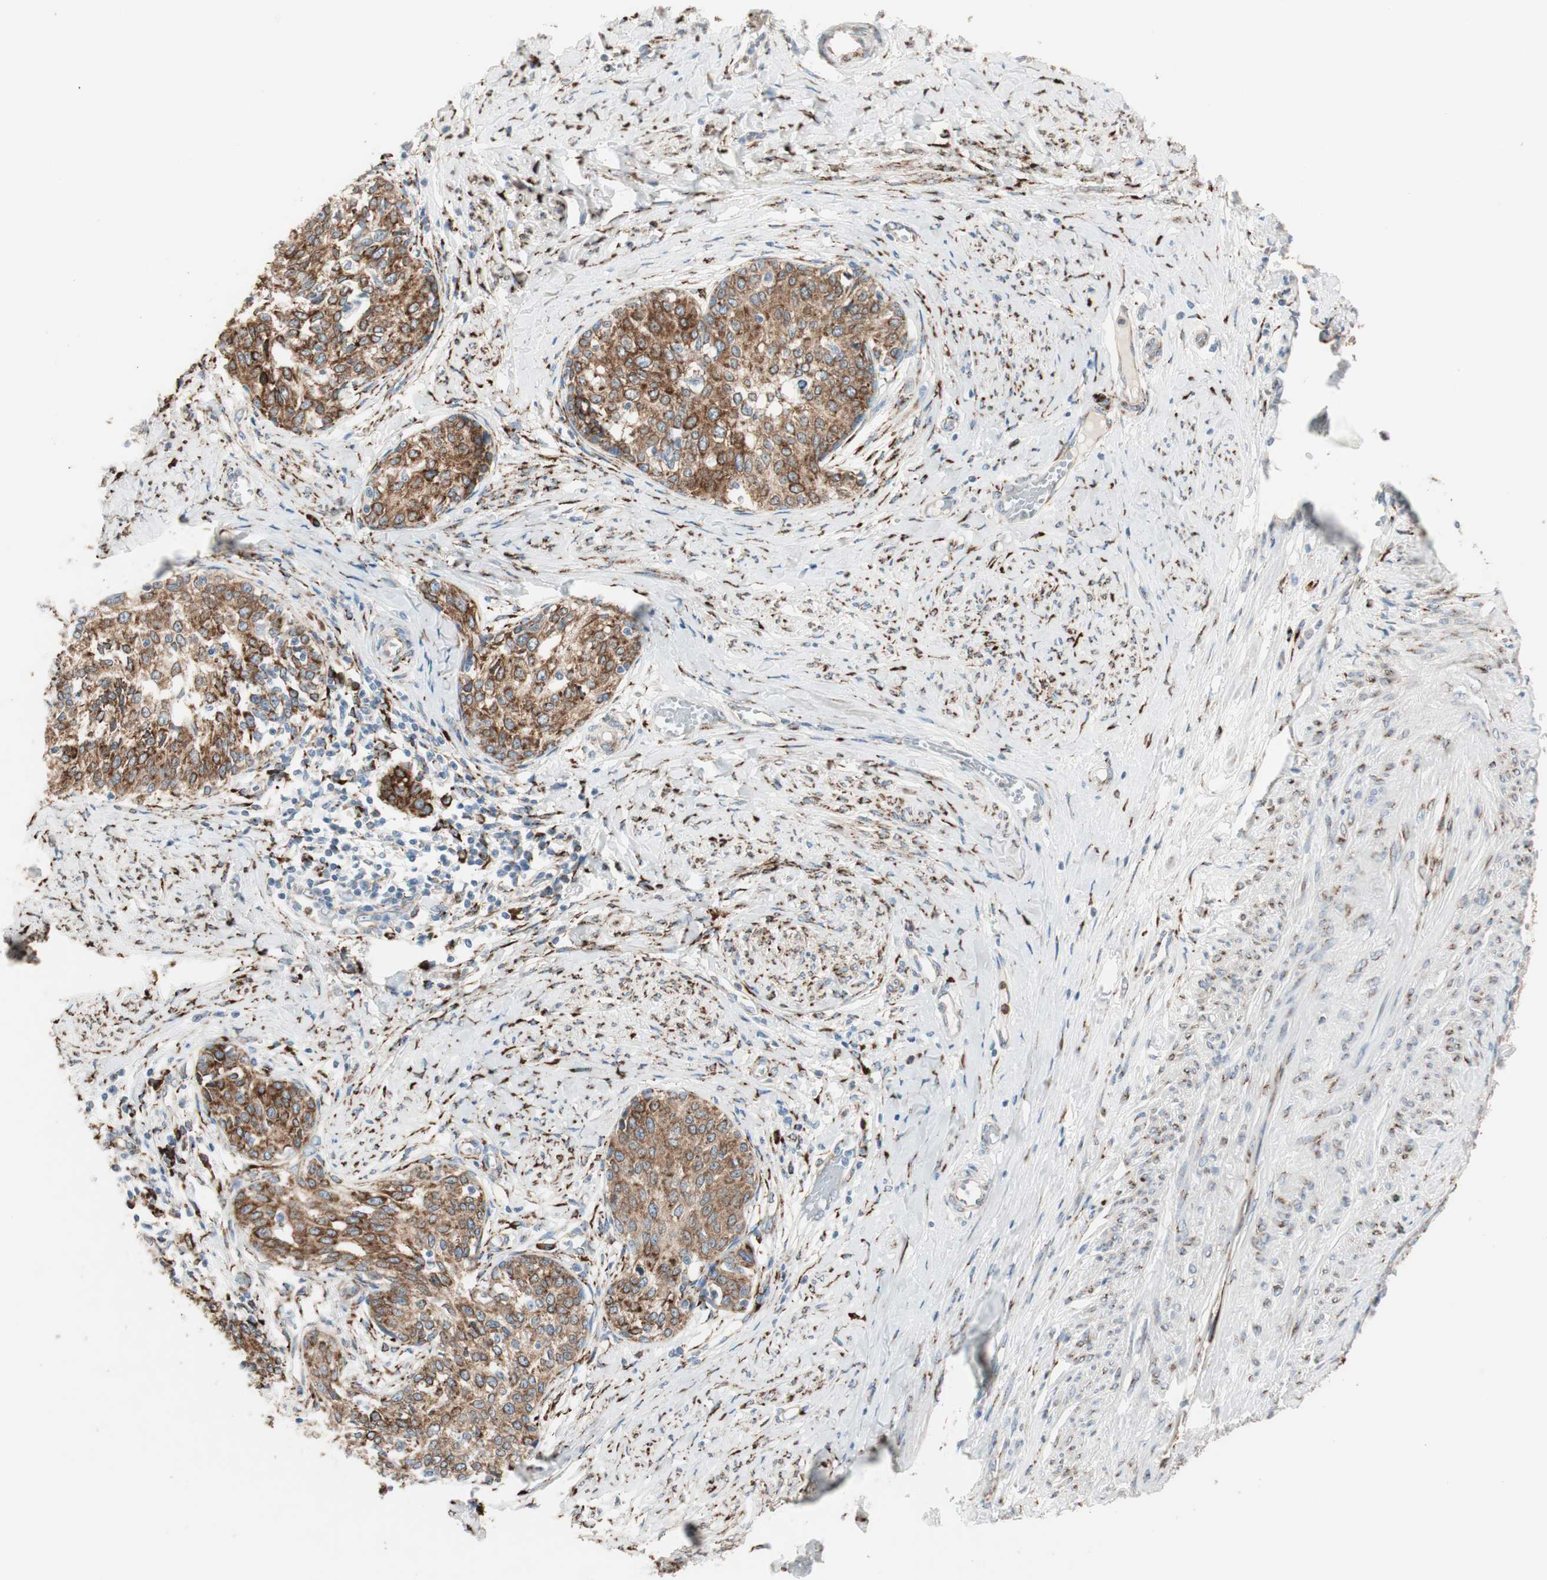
{"staining": {"intensity": "moderate", "quantity": ">75%", "location": "cytoplasmic/membranous"}, "tissue": "cervical cancer", "cell_type": "Tumor cells", "image_type": "cancer", "snomed": [{"axis": "morphology", "description": "Squamous cell carcinoma, NOS"}, {"axis": "morphology", "description": "Adenocarcinoma, NOS"}, {"axis": "topography", "description": "Cervix"}], "caption": "This image demonstrates immunohistochemistry (IHC) staining of cervical cancer, with medium moderate cytoplasmic/membranous positivity in approximately >75% of tumor cells.", "gene": "P4HTM", "patient": {"sex": "female", "age": 52}}